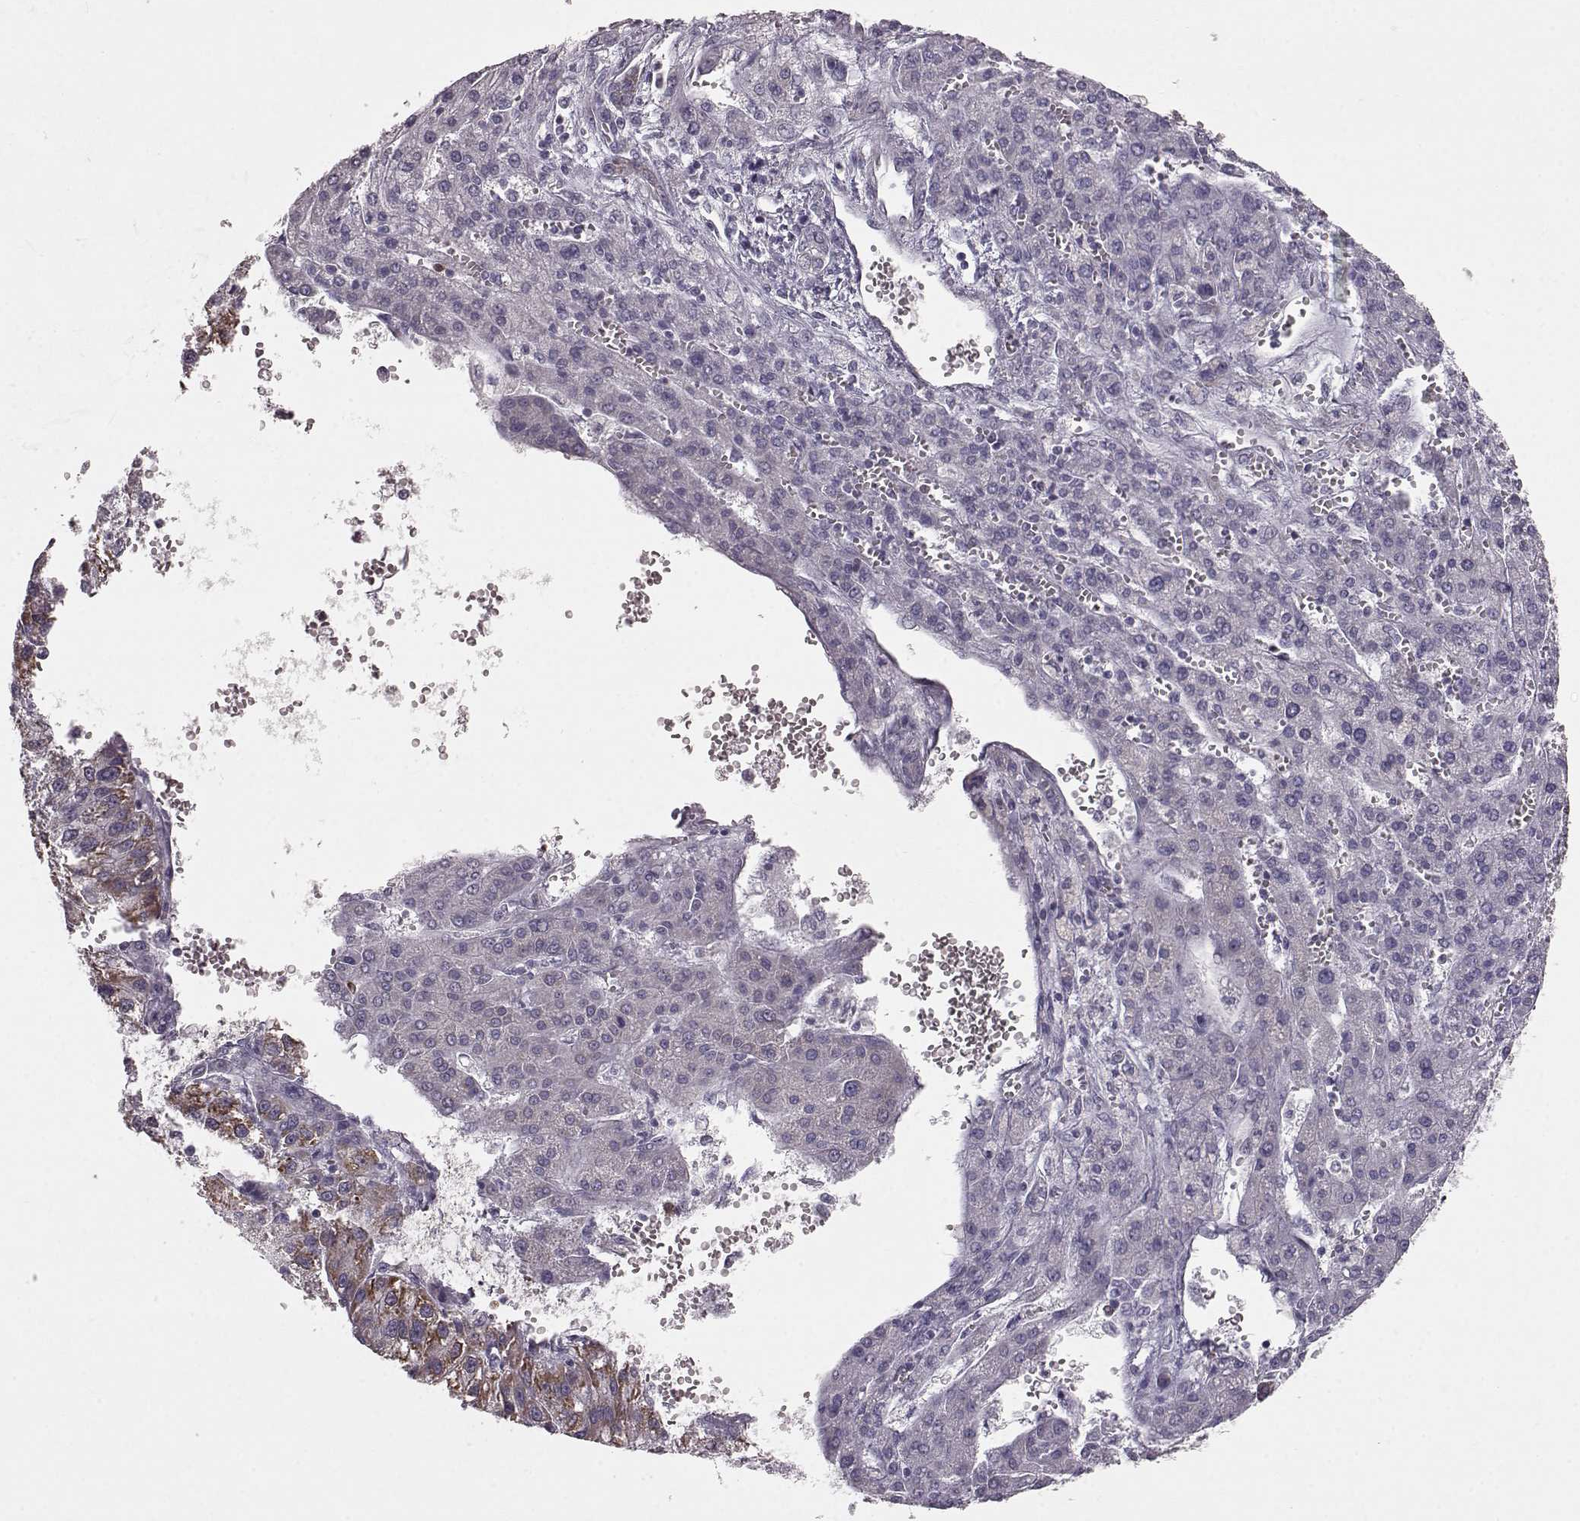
{"staining": {"intensity": "strong", "quantity": "<25%", "location": "cytoplasmic/membranous"}, "tissue": "liver cancer", "cell_type": "Tumor cells", "image_type": "cancer", "snomed": [{"axis": "morphology", "description": "Carcinoma, Hepatocellular, NOS"}, {"axis": "topography", "description": "Liver"}], "caption": "Hepatocellular carcinoma (liver) stained for a protein (brown) reveals strong cytoplasmic/membranous positive staining in approximately <25% of tumor cells.", "gene": "ELOVL5", "patient": {"sex": "female", "age": 70}}